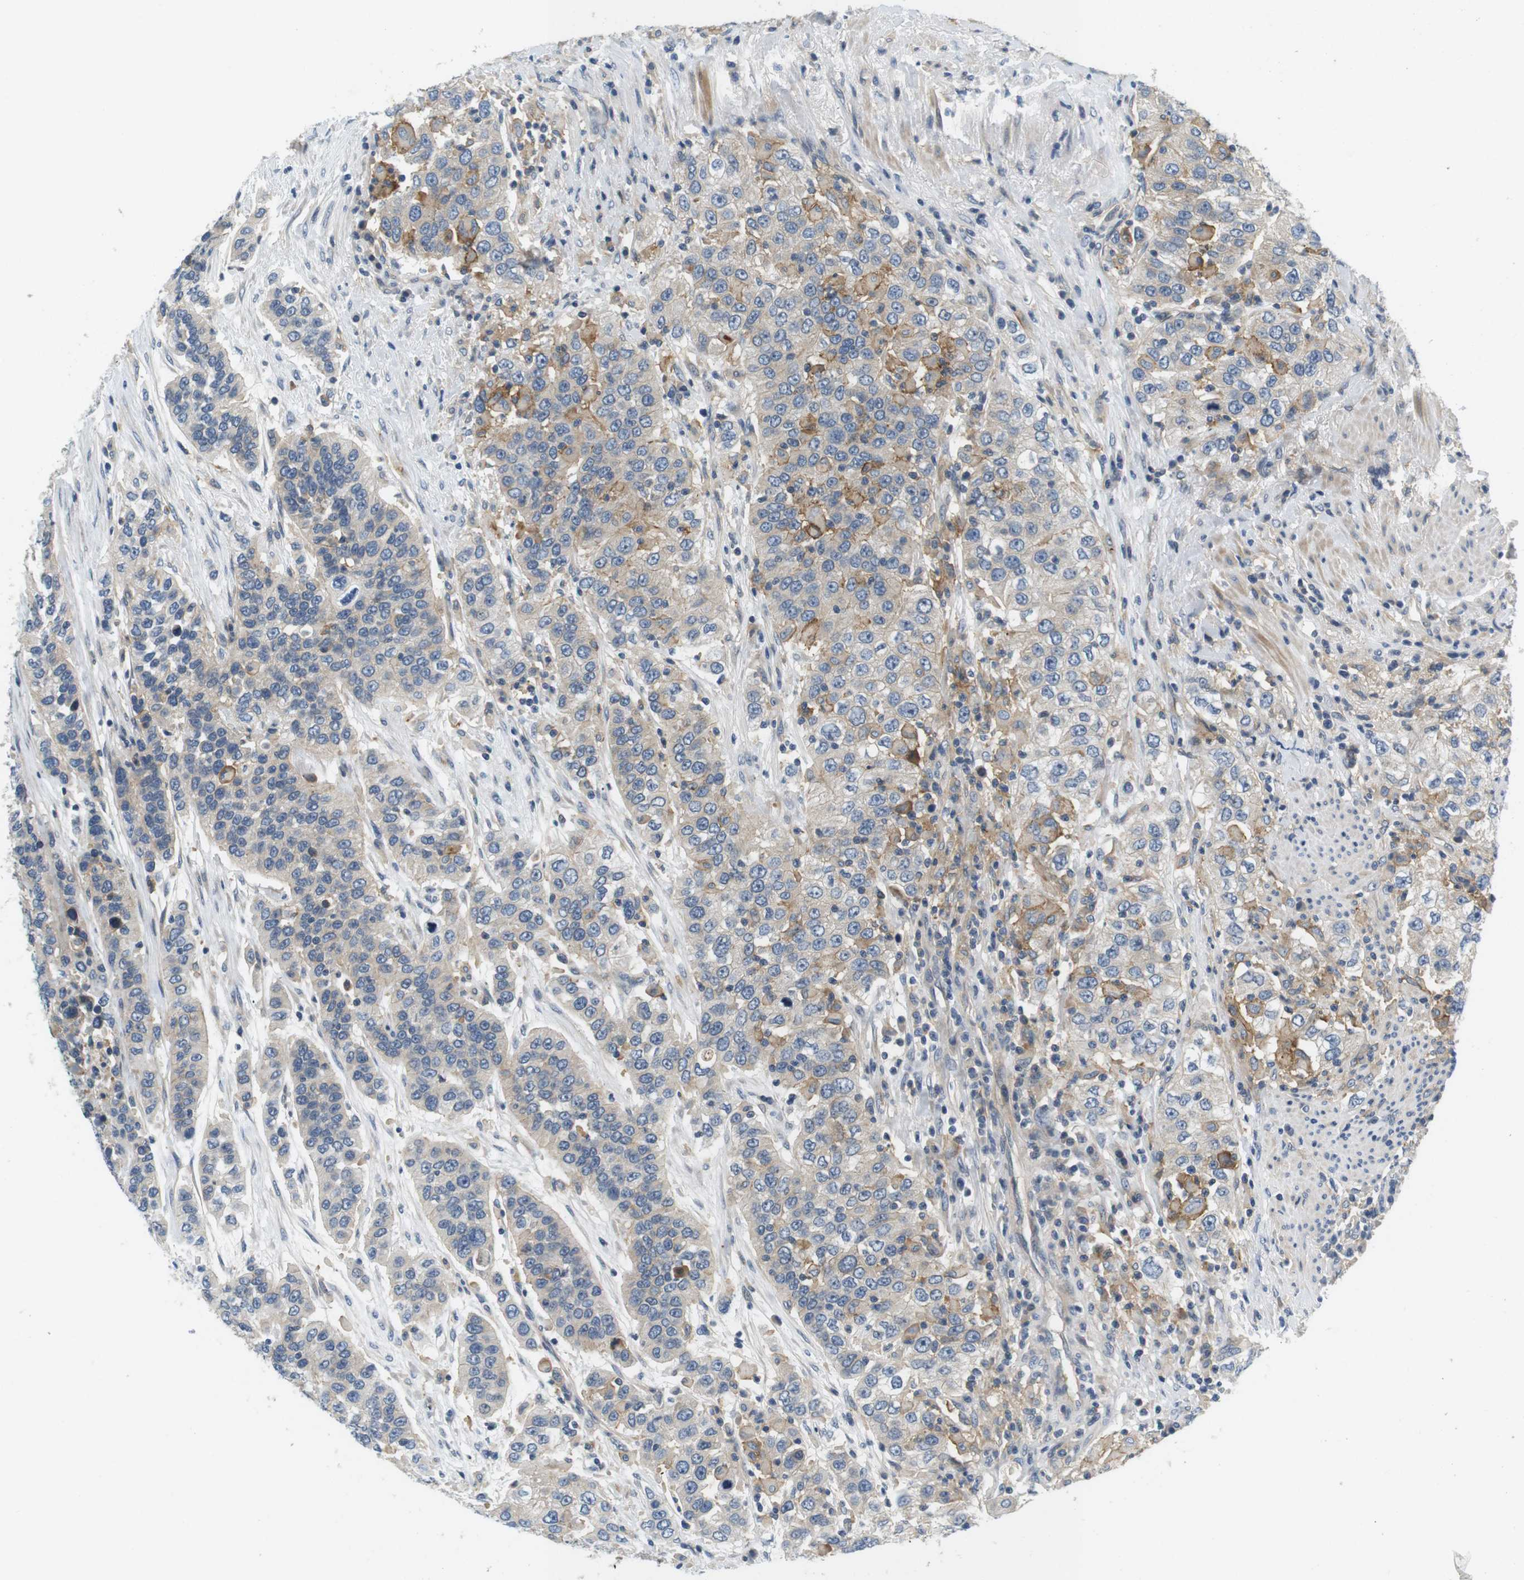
{"staining": {"intensity": "weak", "quantity": "<25%", "location": "cytoplasmic/membranous"}, "tissue": "urothelial cancer", "cell_type": "Tumor cells", "image_type": "cancer", "snomed": [{"axis": "morphology", "description": "Urothelial carcinoma, High grade"}, {"axis": "topography", "description": "Urinary bladder"}], "caption": "Tumor cells show no significant protein positivity in urothelial cancer.", "gene": "SLC30A1", "patient": {"sex": "female", "age": 80}}